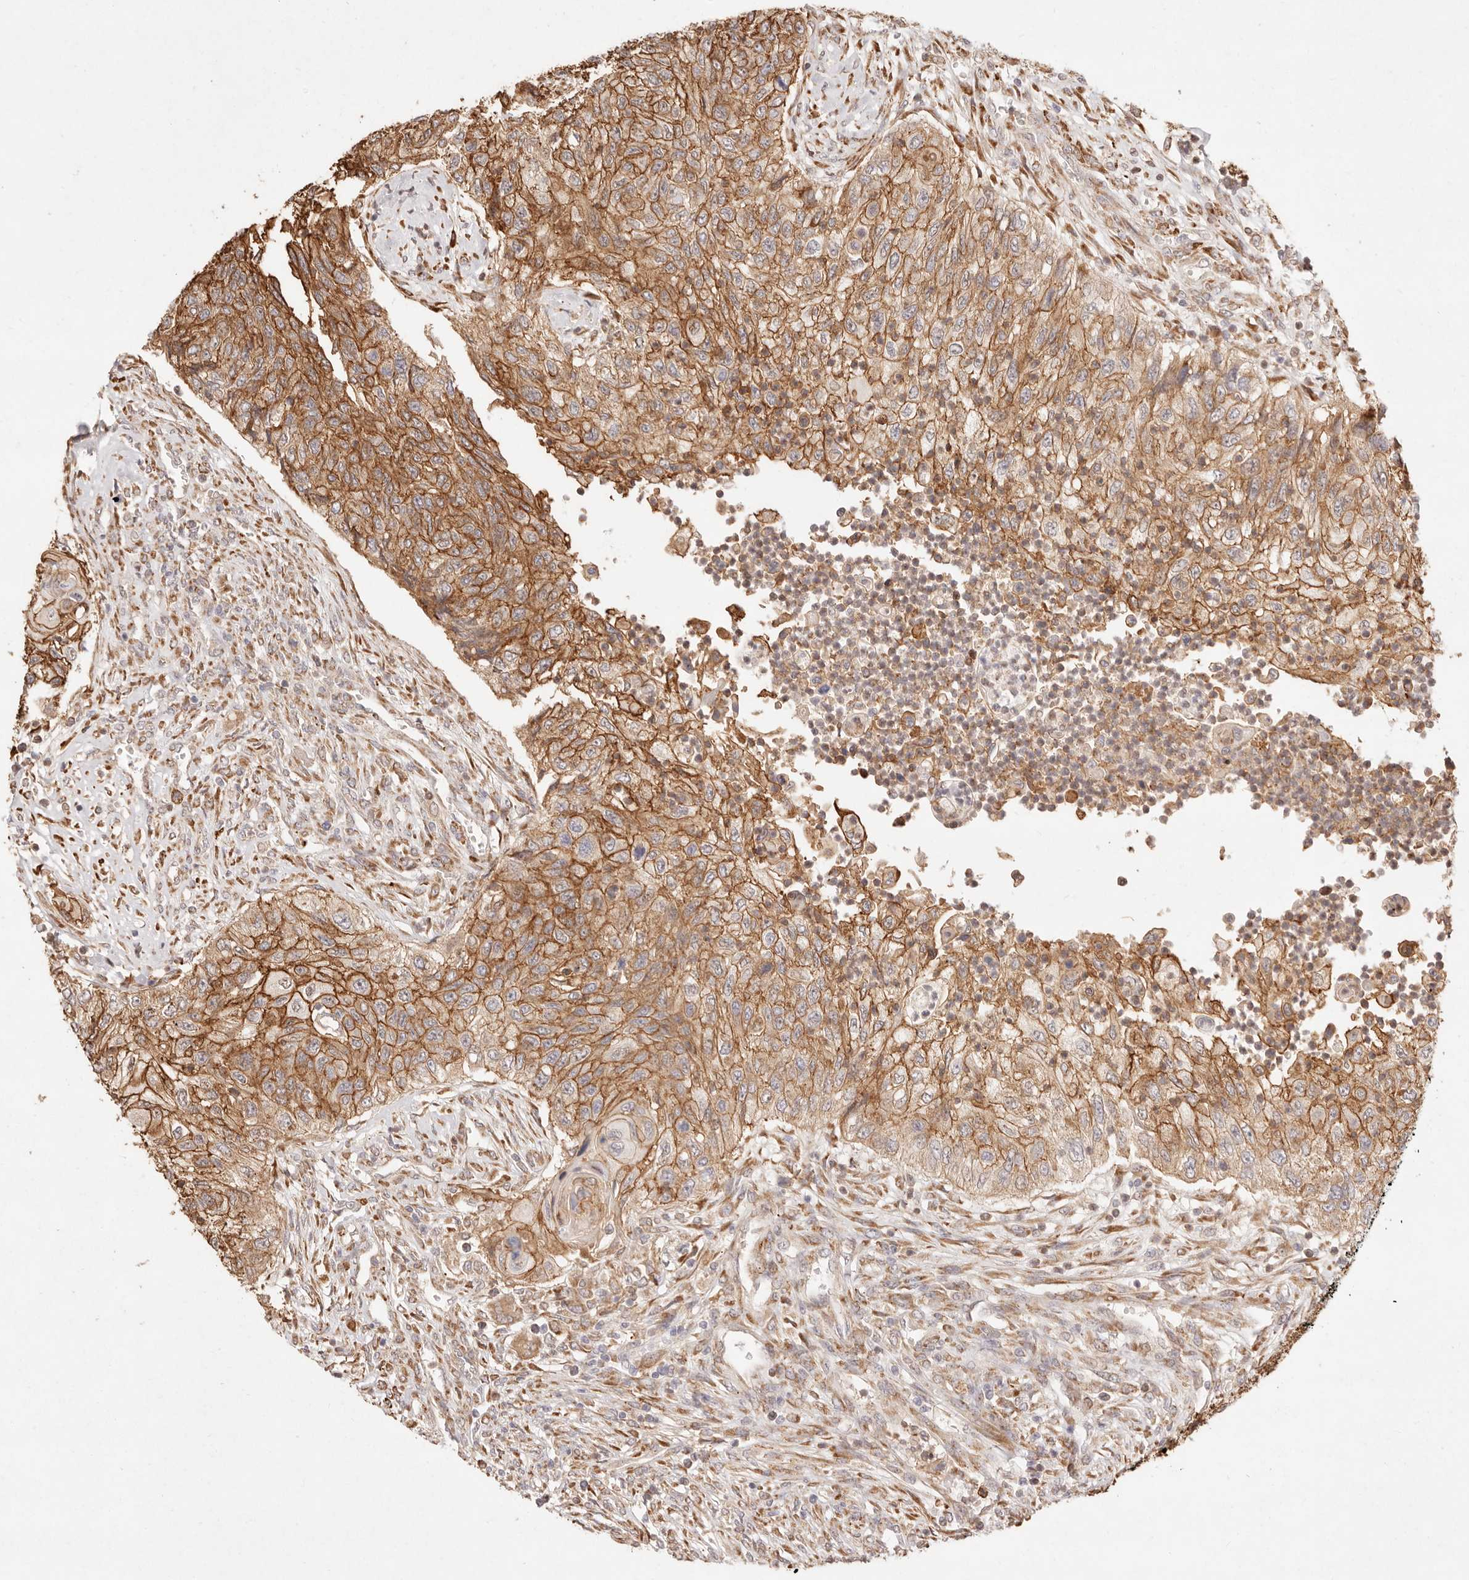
{"staining": {"intensity": "strong", "quantity": ">75%", "location": "cytoplasmic/membranous"}, "tissue": "urothelial cancer", "cell_type": "Tumor cells", "image_type": "cancer", "snomed": [{"axis": "morphology", "description": "Urothelial carcinoma, High grade"}, {"axis": "topography", "description": "Urinary bladder"}], "caption": "Immunohistochemistry (IHC) of urothelial carcinoma (high-grade) exhibits high levels of strong cytoplasmic/membranous staining in approximately >75% of tumor cells.", "gene": "C1orf127", "patient": {"sex": "female", "age": 60}}